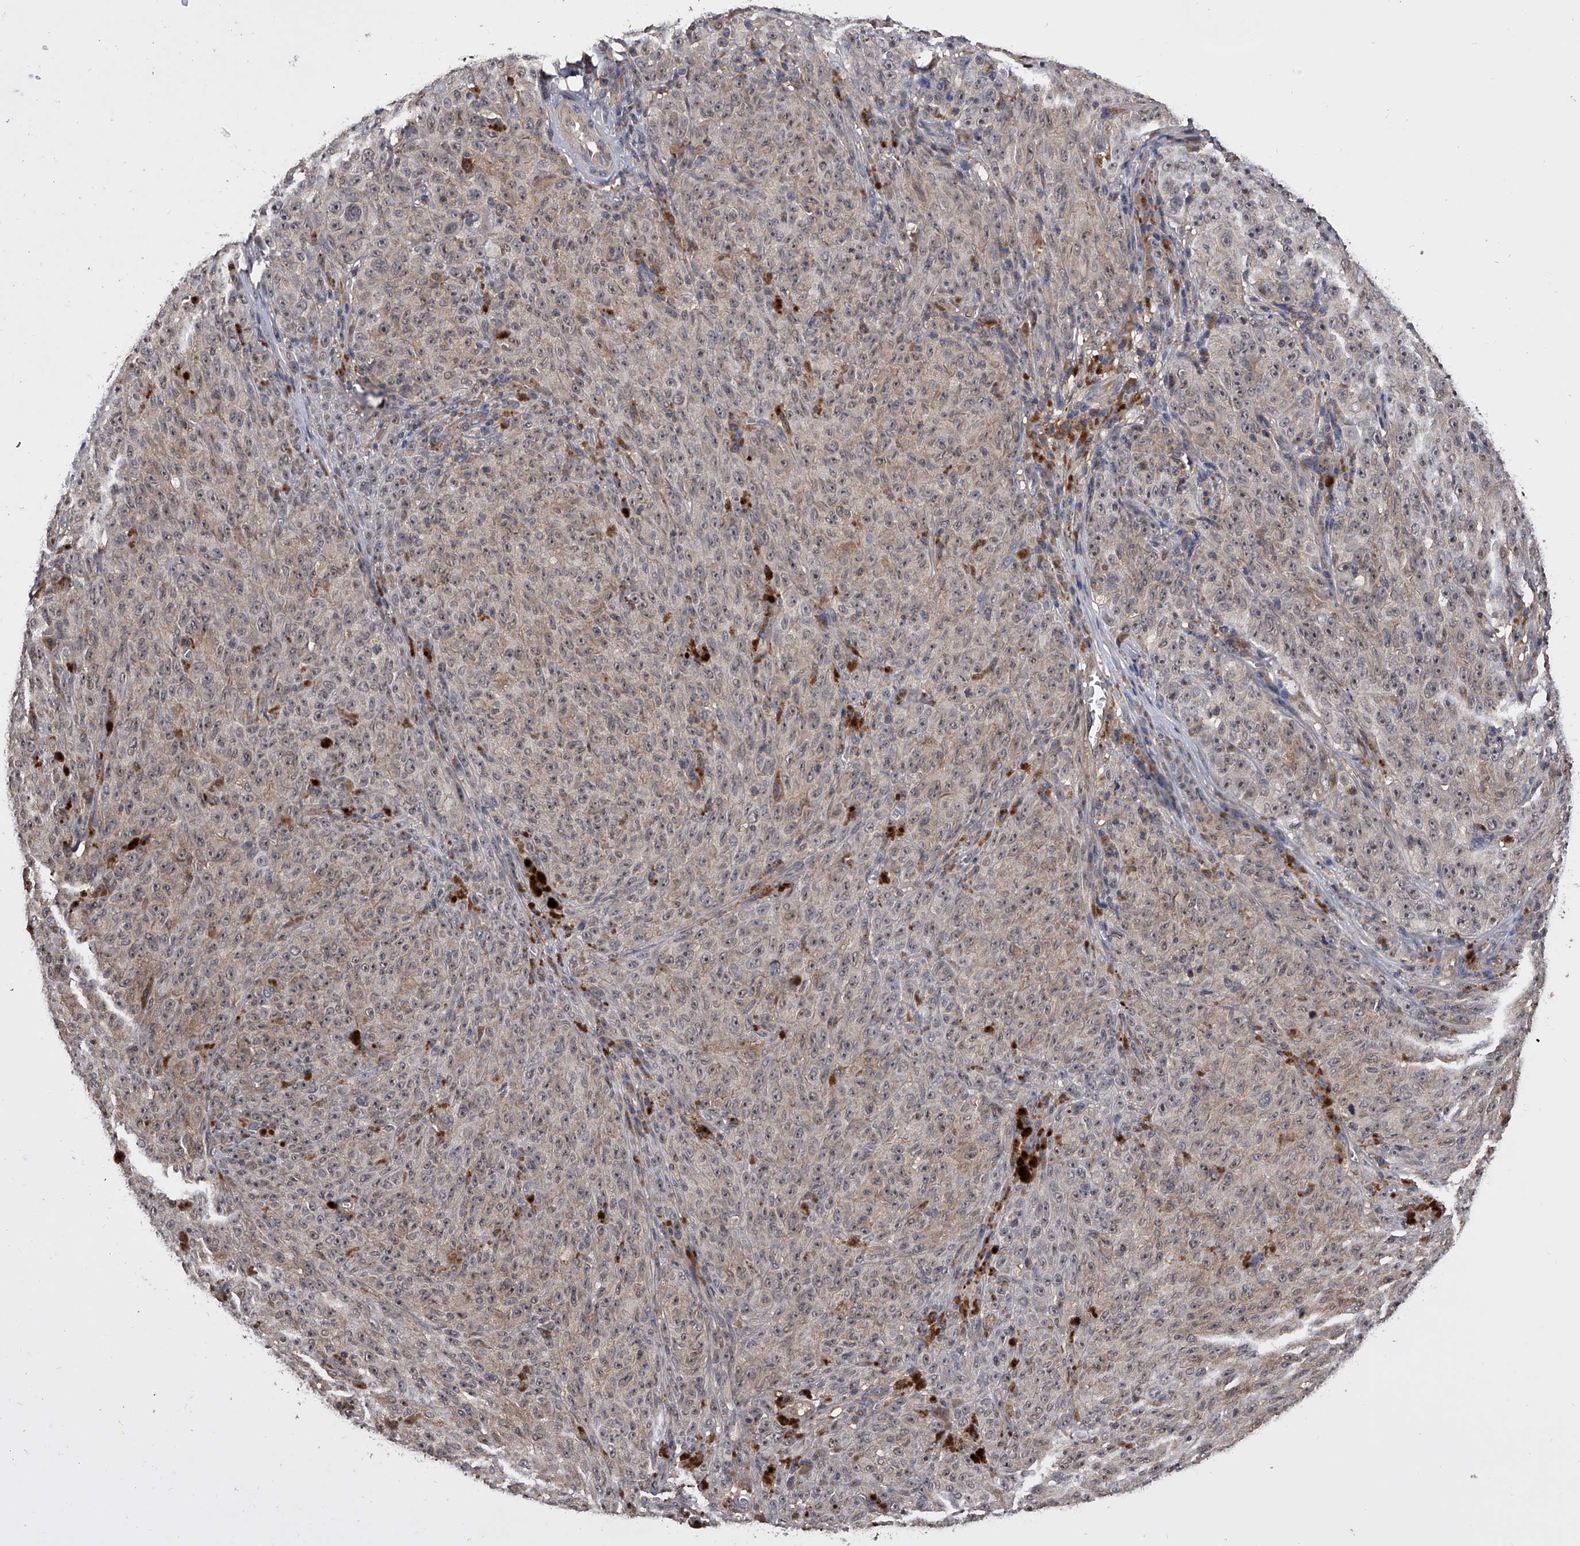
{"staining": {"intensity": "negative", "quantity": "none", "location": "none"}, "tissue": "melanoma", "cell_type": "Tumor cells", "image_type": "cancer", "snomed": [{"axis": "morphology", "description": "Malignant melanoma, NOS"}, {"axis": "topography", "description": "Skin"}], "caption": "This is an immunohistochemistry (IHC) micrograph of human malignant melanoma. There is no expression in tumor cells.", "gene": "EFCAB7", "patient": {"sex": "female", "age": 82}}